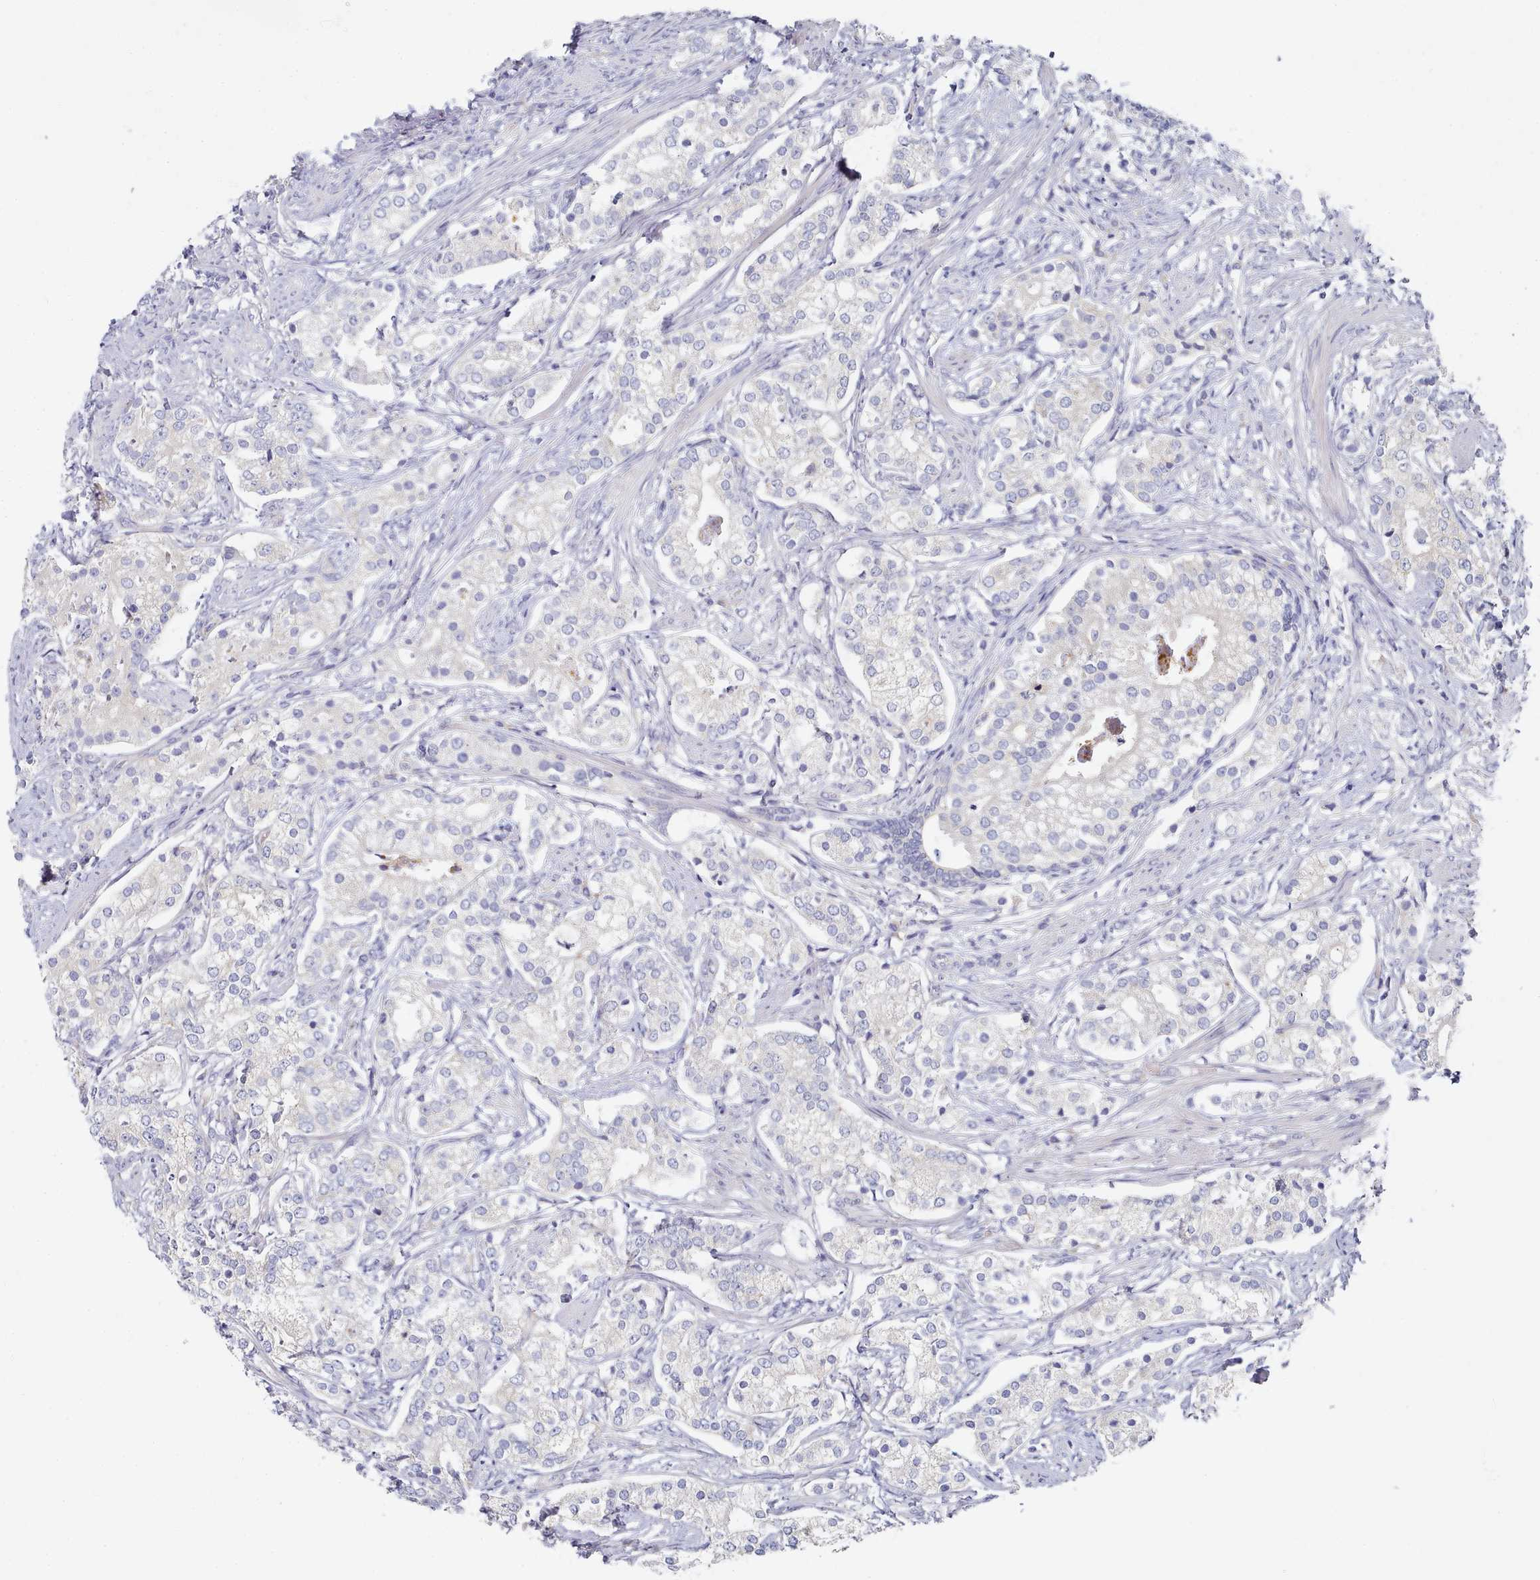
{"staining": {"intensity": "negative", "quantity": "none", "location": "none"}, "tissue": "prostate cancer", "cell_type": "Tumor cells", "image_type": "cancer", "snomed": [{"axis": "morphology", "description": "Adenocarcinoma, High grade"}, {"axis": "topography", "description": "Prostate"}], "caption": "High magnification brightfield microscopy of high-grade adenocarcinoma (prostate) stained with DAB (3,3'-diaminobenzidine) (brown) and counterstained with hematoxylin (blue): tumor cells show no significant expression.", "gene": "TYW1B", "patient": {"sex": "male", "age": 69}}